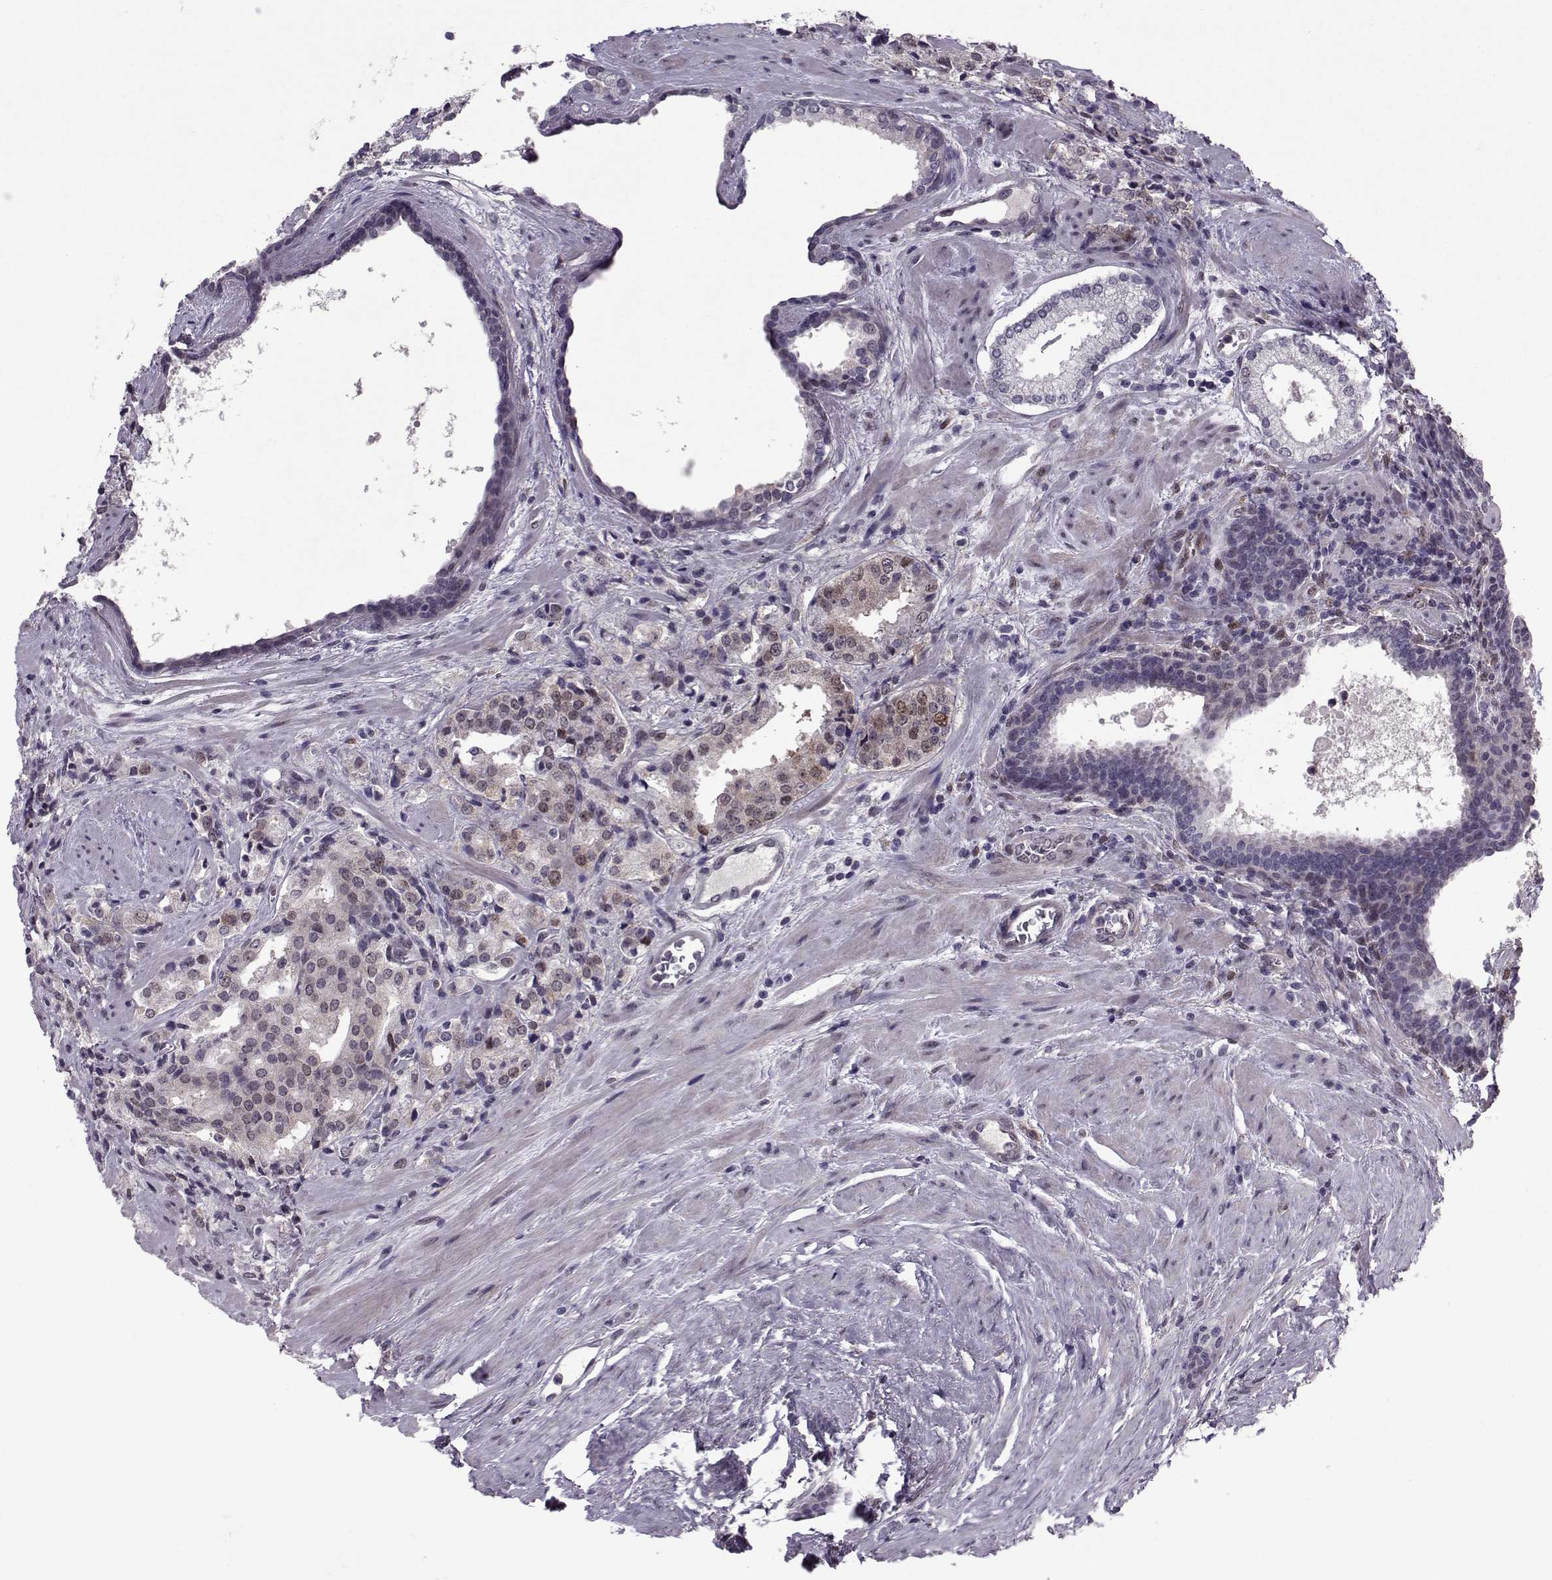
{"staining": {"intensity": "moderate", "quantity": "<25%", "location": "nuclear"}, "tissue": "prostate cancer", "cell_type": "Tumor cells", "image_type": "cancer", "snomed": [{"axis": "morphology", "description": "Adenocarcinoma, Low grade"}, {"axis": "topography", "description": "Prostate"}], "caption": "The immunohistochemical stain shows moderate nuclear expression in tumor cells of prostate cancer tissue. The staining was performed using DAB (3,3'-diaminobenzidine) to visualize the protein expression in brown, while the nuclei were stained in blue with hematoxylin (Magnification: 20x).", "gene": "CDK4", "patient": {"sex": "male", "age": 56}}